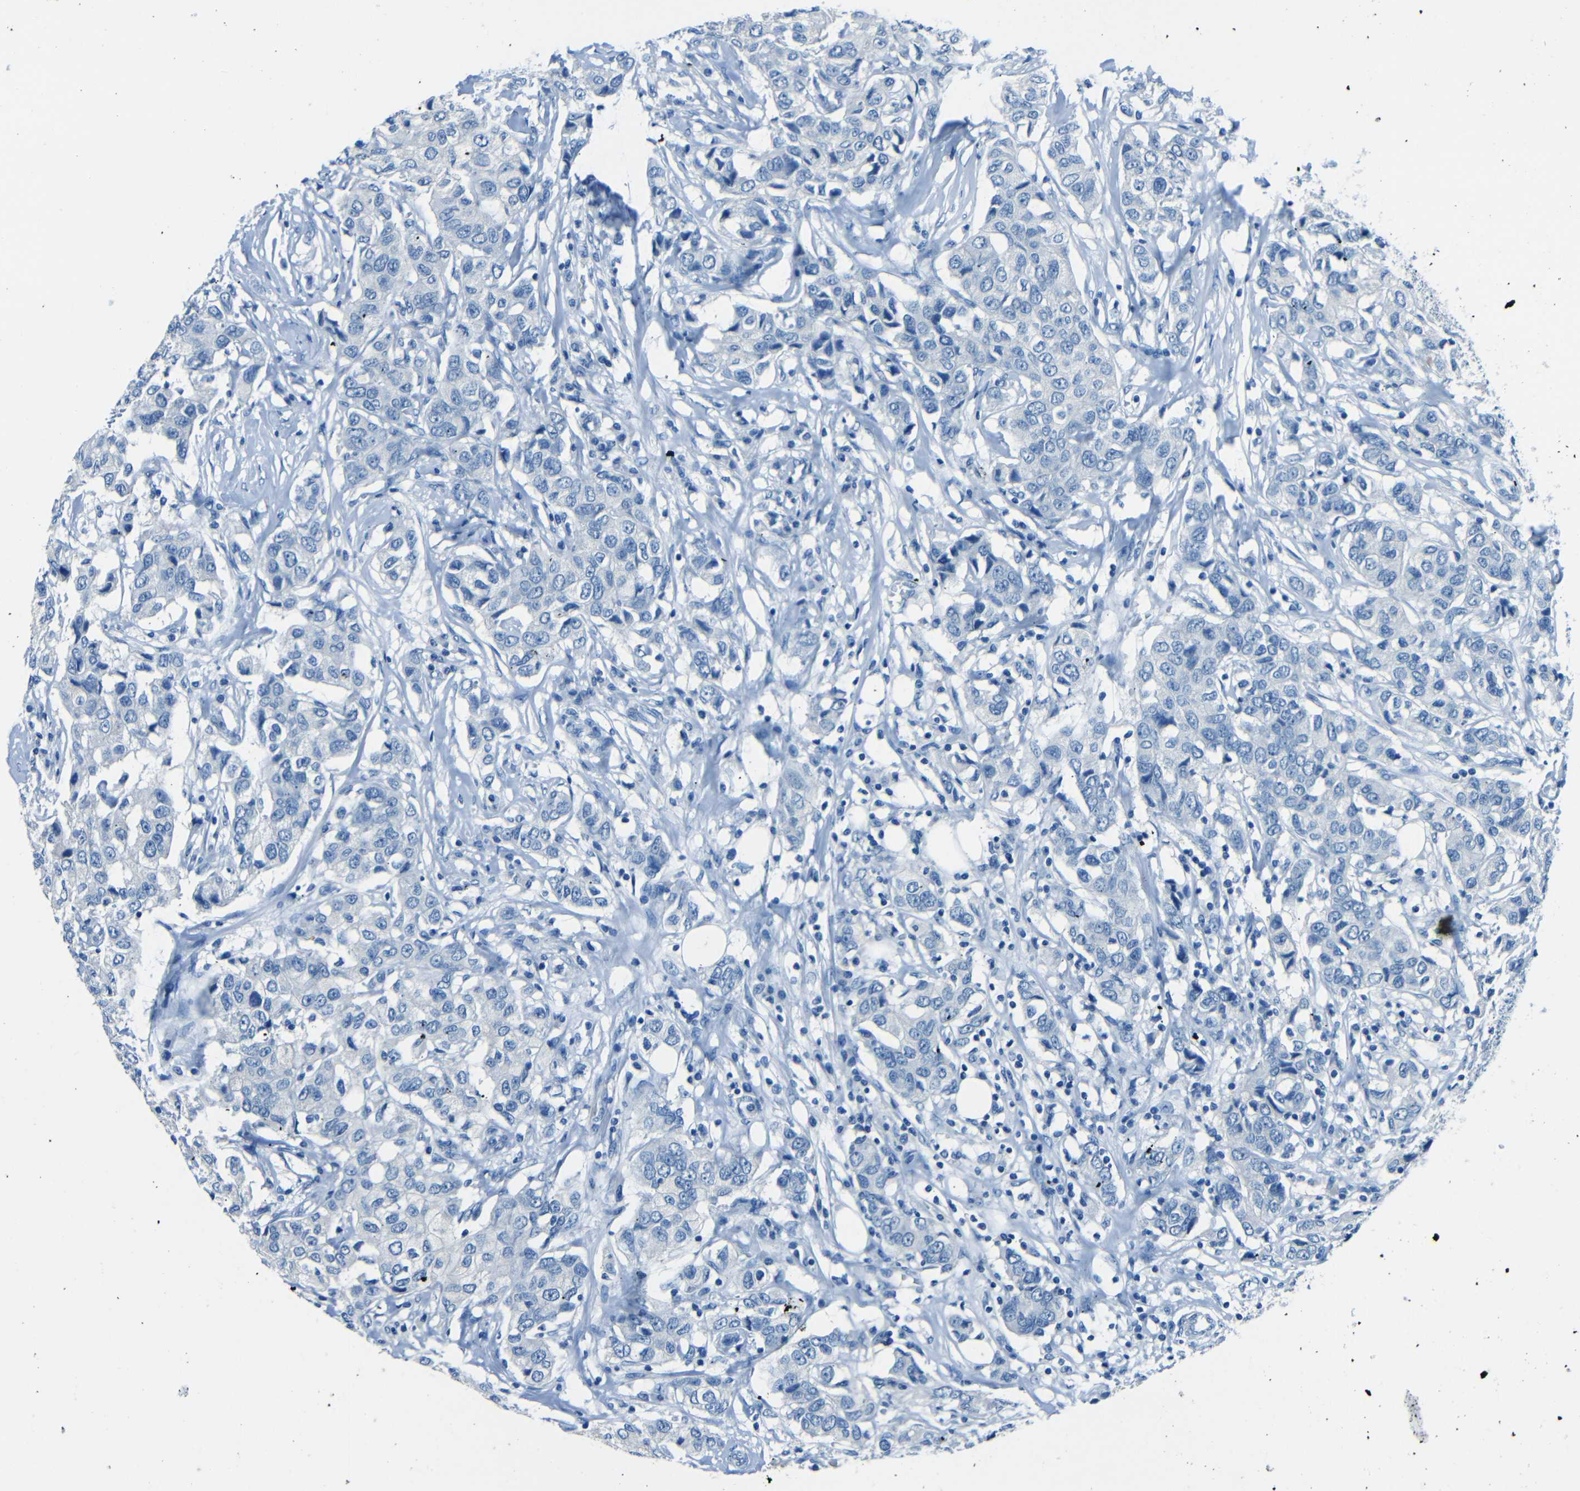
{"staining": {"intensity": "negative", "quantity": "none", "location": "none"}, "tissue": "breast cancer", "cell_type": "Tumor cells", "image_type": "cancer", "snomed": [{"axis": "morphology", "description": "Duct carcinoma"}, {"axis": "topography", "description": "Breast"}], "caption": "Histopathology image shows no significant protein positivity in tumor cells of breast invasive ductal carcinoma. (DAB immunohistochemistry with hematoxylin counter stain).", "gene": "FBN2", "patient": {"sex": "female", "age": 80}}